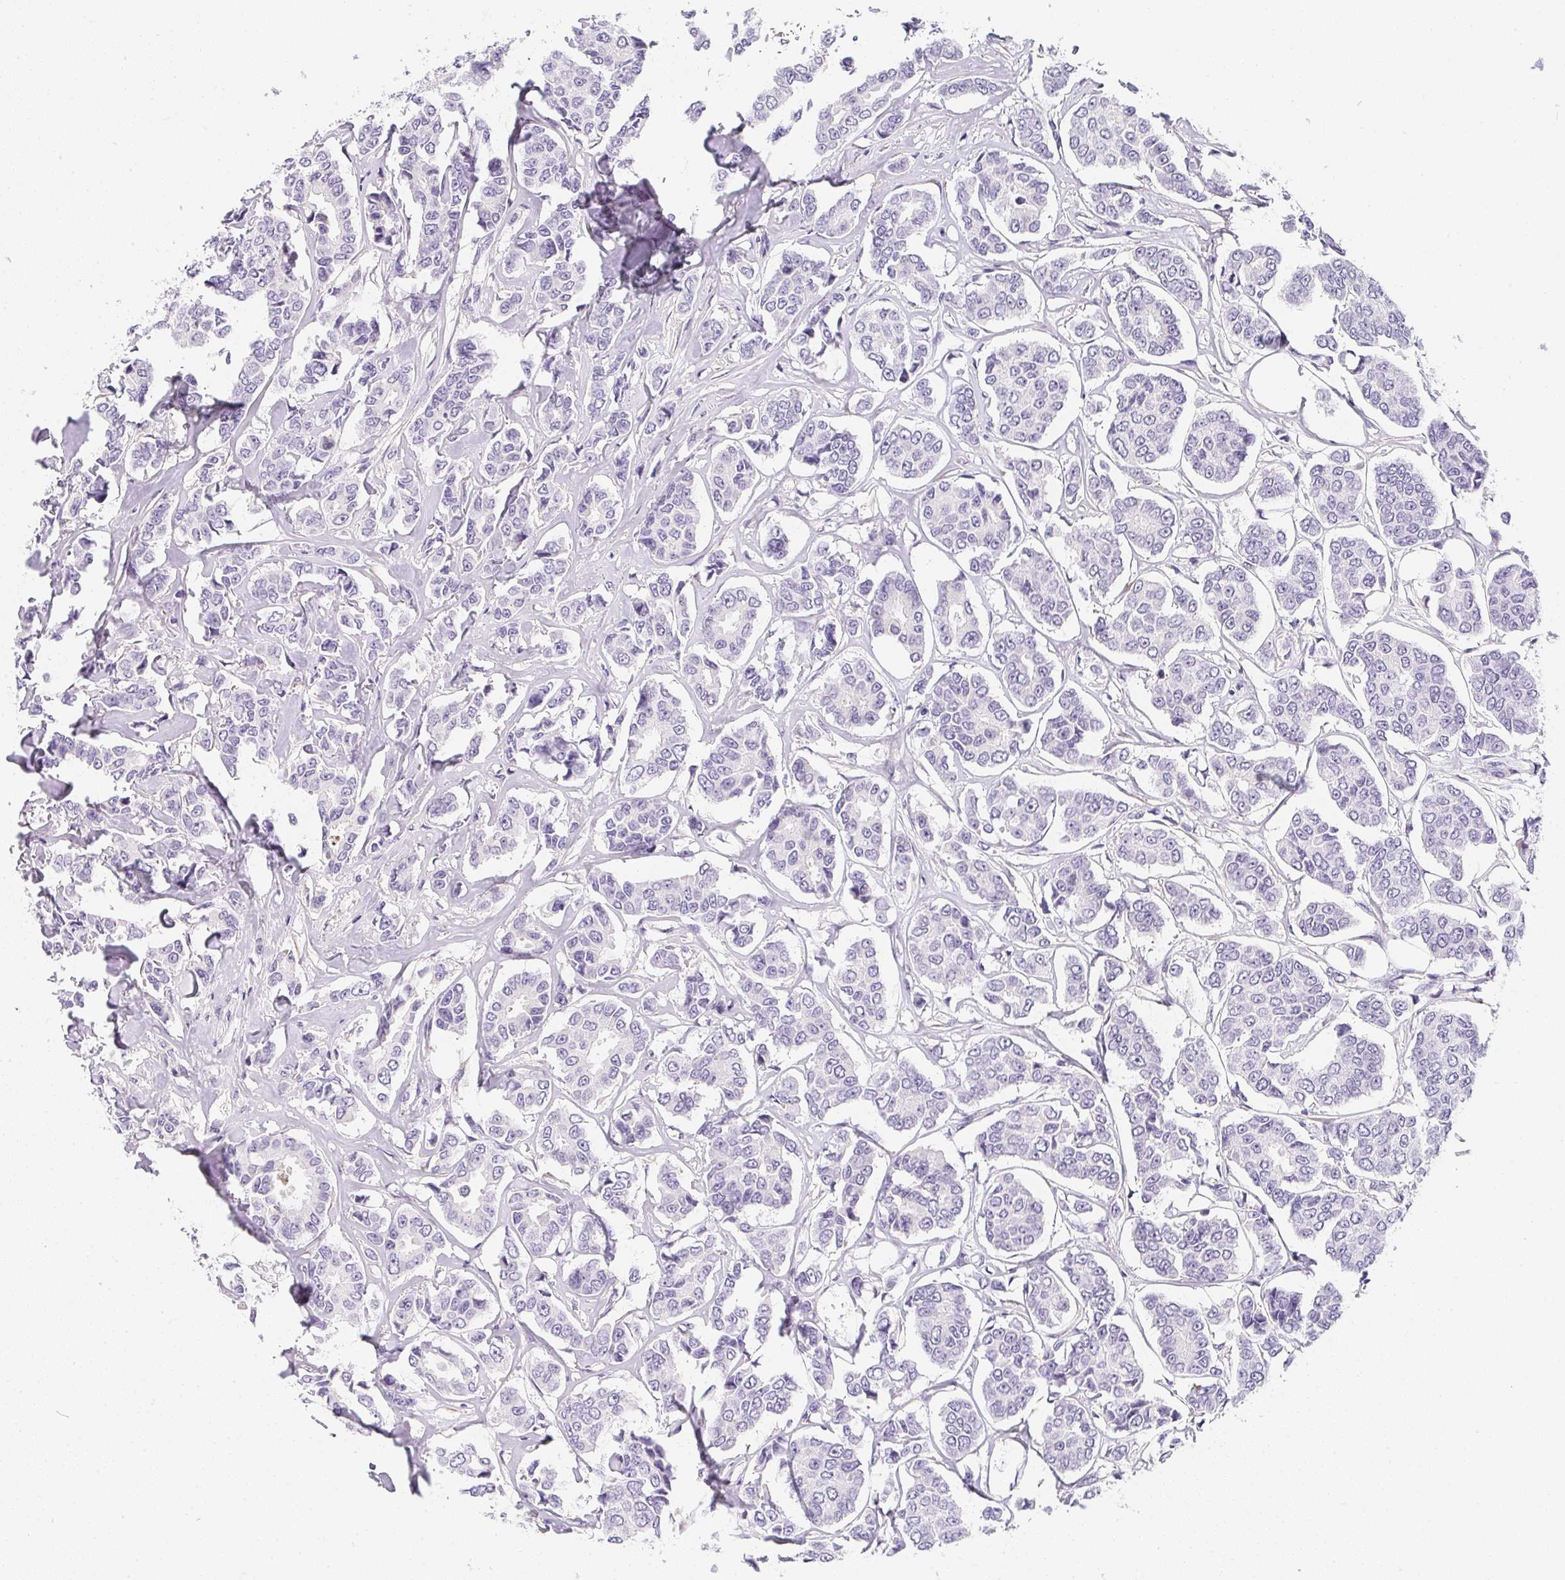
{"staining": {"intensity": "negative", "quantity": "none", "location": "none"}, "tissue": "breast cancer", "cell_type": "Tumor cells", "image_type": "cancer", "snomed": [{"axis": "morphology", "description": "Duct carcinoma"}, {"axis": "topography", "description": "Breast"}], "caption": "Immunohistochemistry of human breast cancer (intraductal carcinoma) reveals no positivity in tumor cells.", "gene": "MAP1A", "patient": {"sex": "female", "age": 94}}